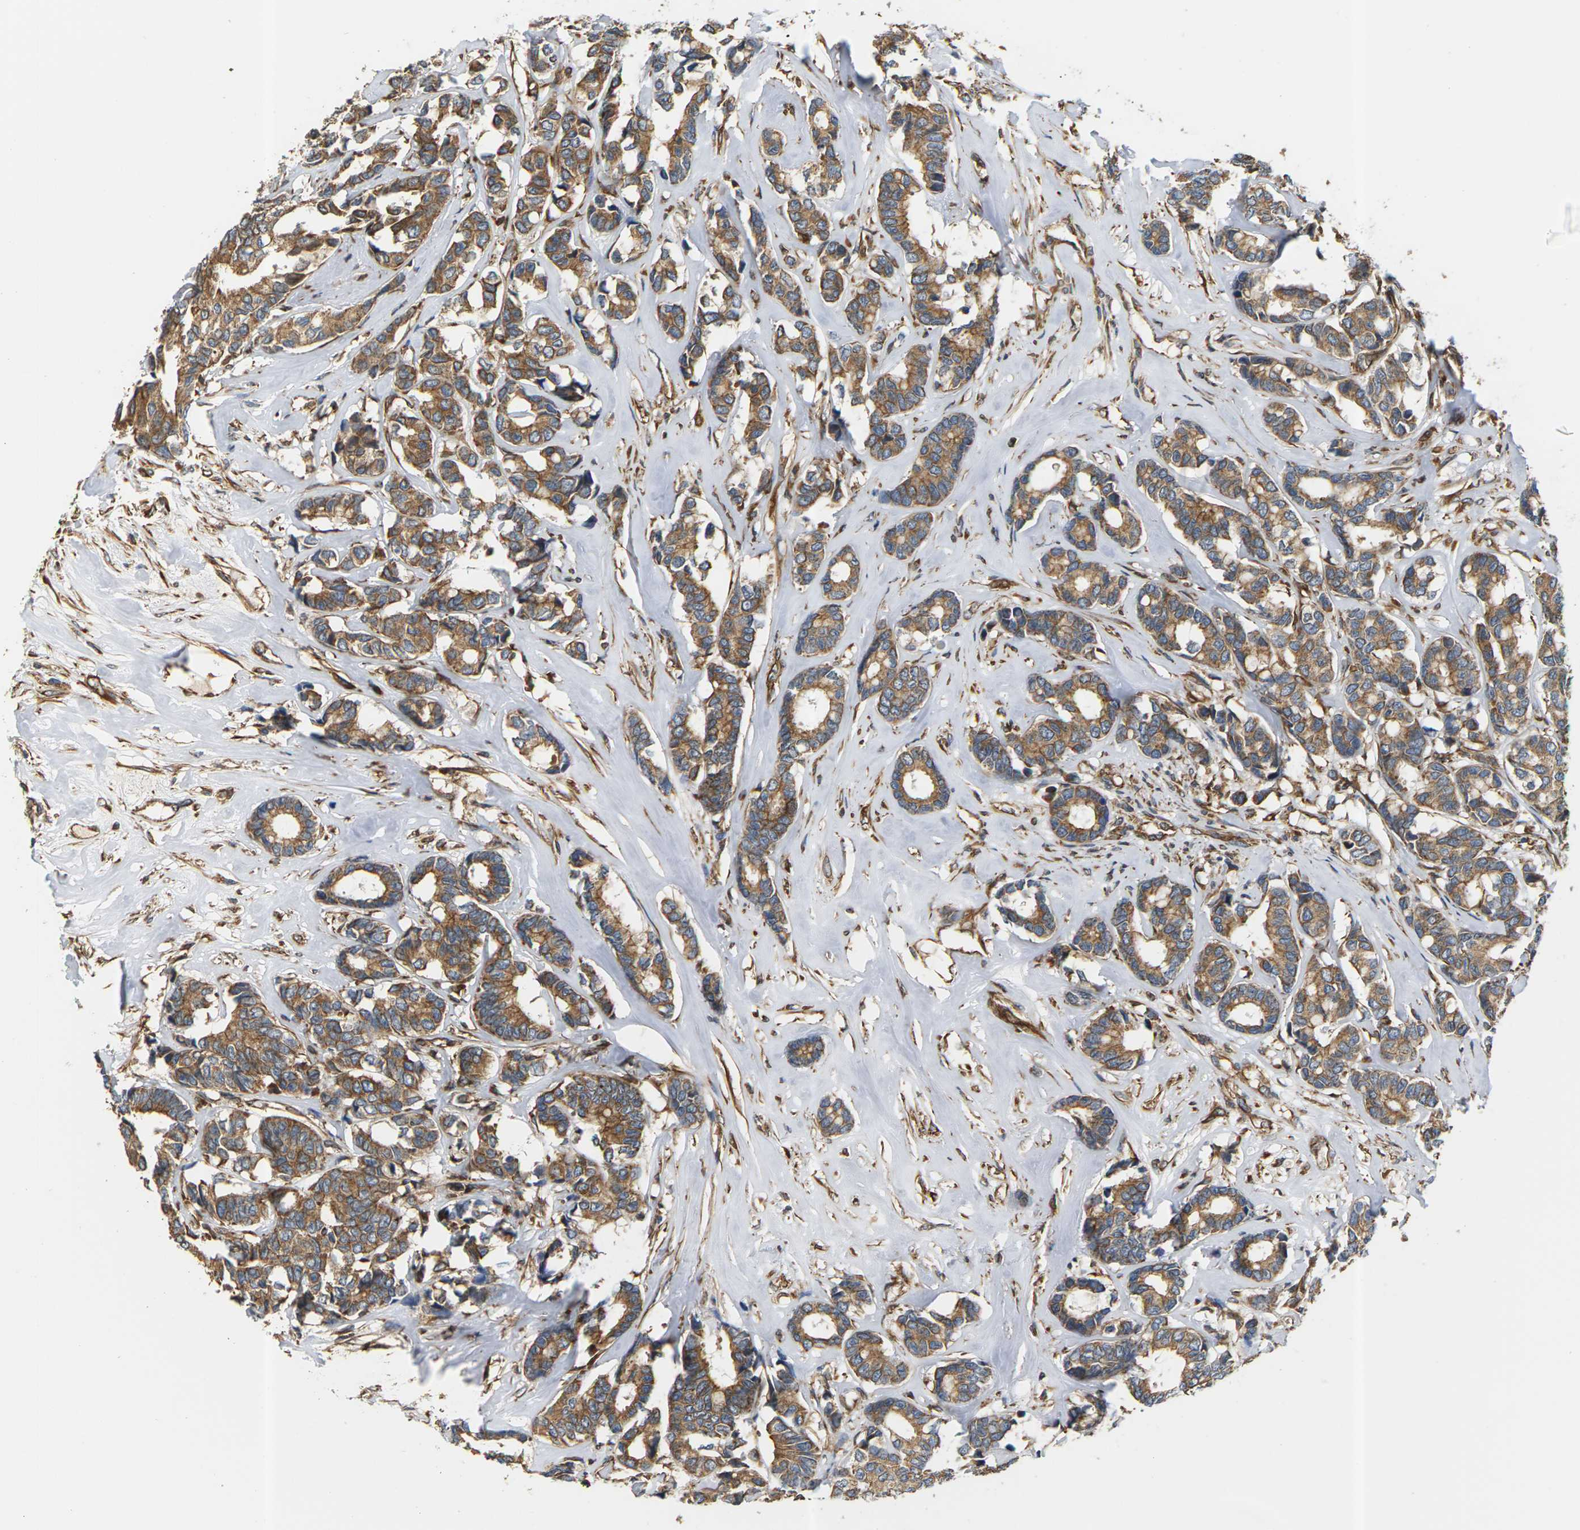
{"staining": {"intensity": "moderate", "quantity": ">75%", "location": "cytoplasmic/membranous"}, "tissue": "breast cancer", "cell_type": "Tumor cells", "image_type": "cancer", "snomed": [{"axis": "morphology", "description": "Duct carcinoma"}, {"axis": "topography", "description": "Breast"}], "caption": "Protein analysis of breast cancer (intraductal carcinoma) tissue displays moderate cytoplasmic/membranous positivity in approximately >75% of tumor cells.", "gene": "PCDHB4", "patient": {"sex": "female", "age": 87}}